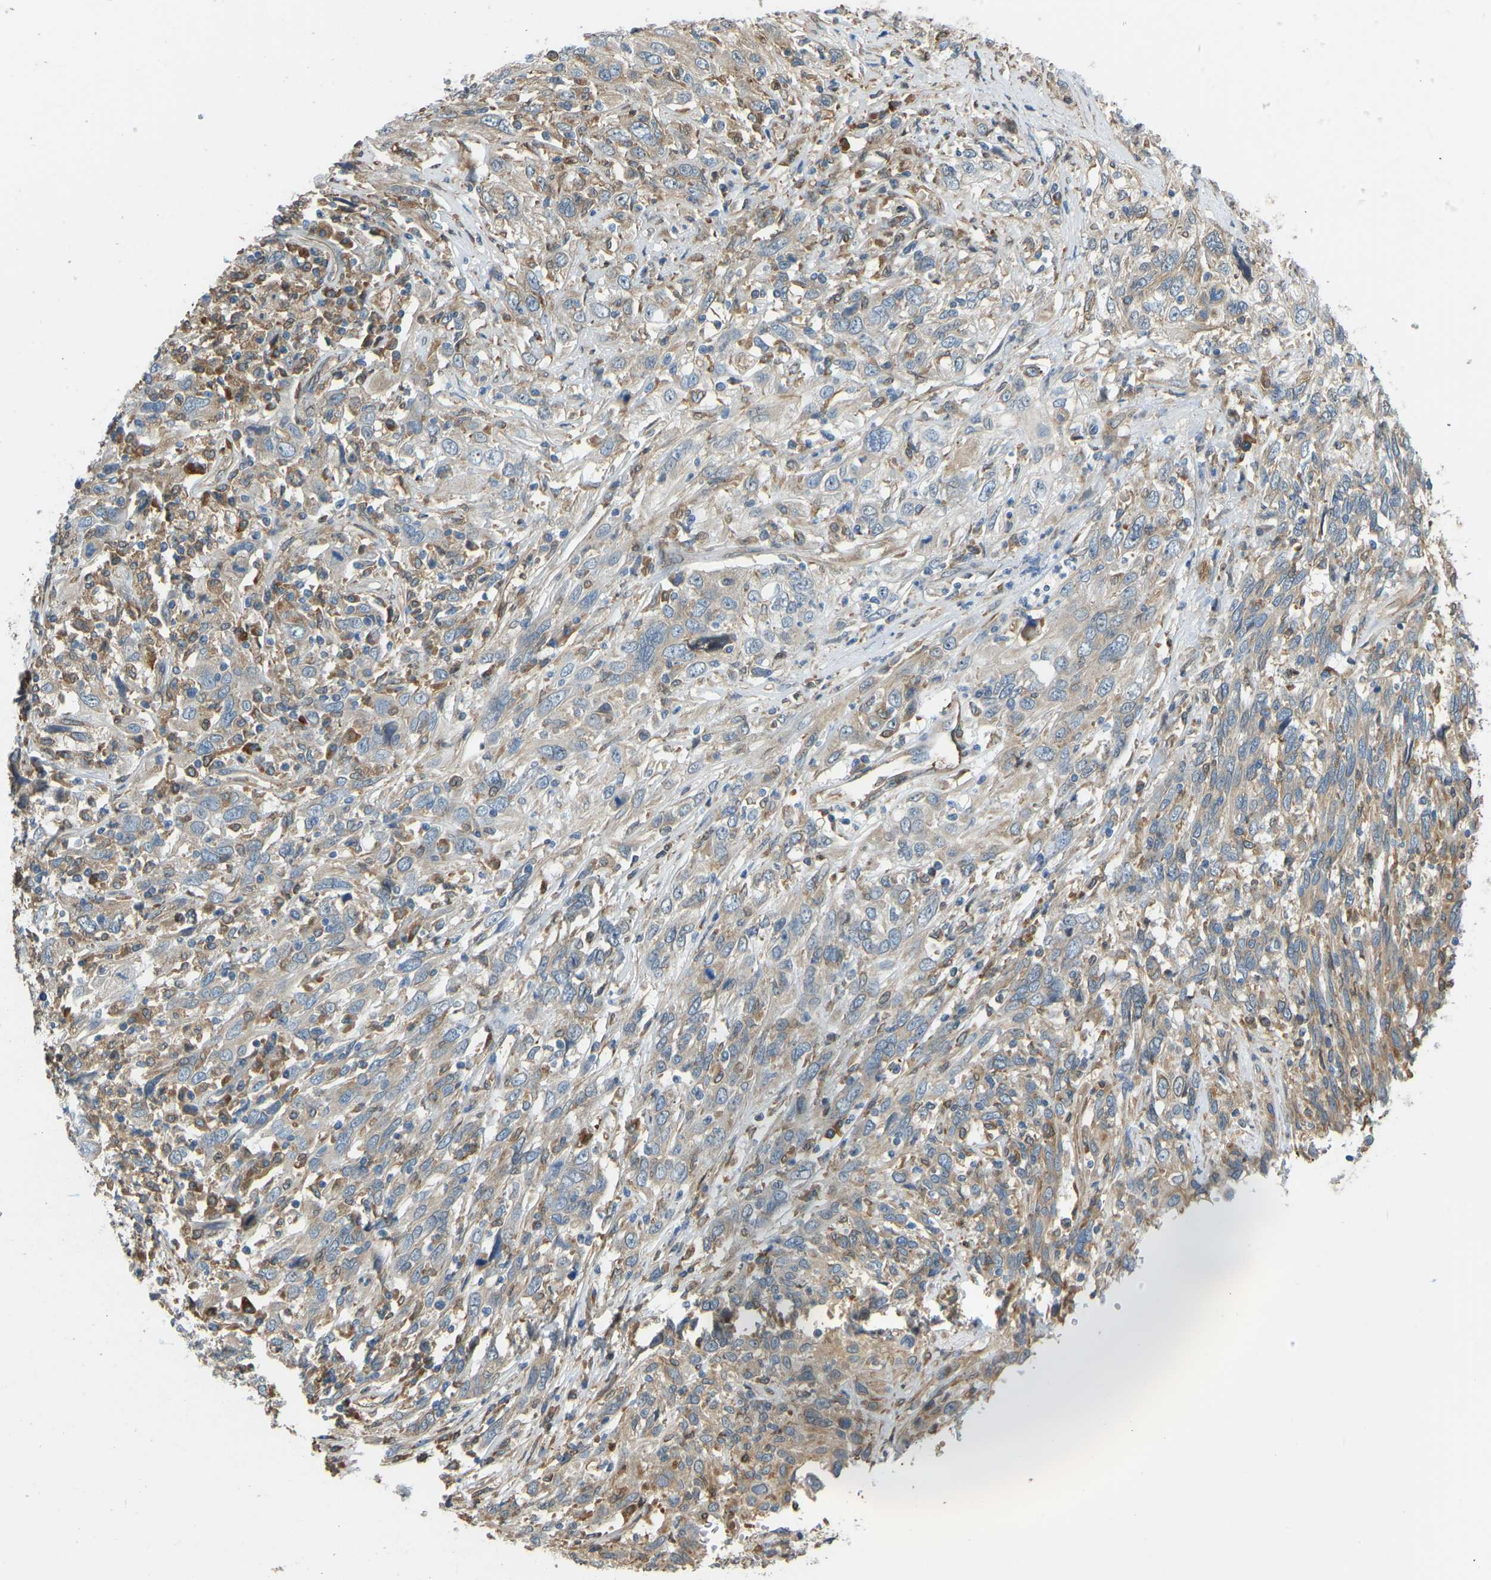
{"staining": {"intensity": "weak", "quantity": "<25%", "location": "cytoplasmic/membranous"}, "tissue": "cervical cancer", "cell_type": "Tumor cells", "image_type": "cancer", "snomed": [{"axis": "morphology", "description": "Squamous cell carcinoma, NOS"}, {"axis": "topography", "description": "Cervix"}], "caption": "Tumor cells show no significant protein positivity in cervical cancer (squamous cell carcinoma).", "gene": "OS9", "patient": {"sex": "female", "age": 46}}